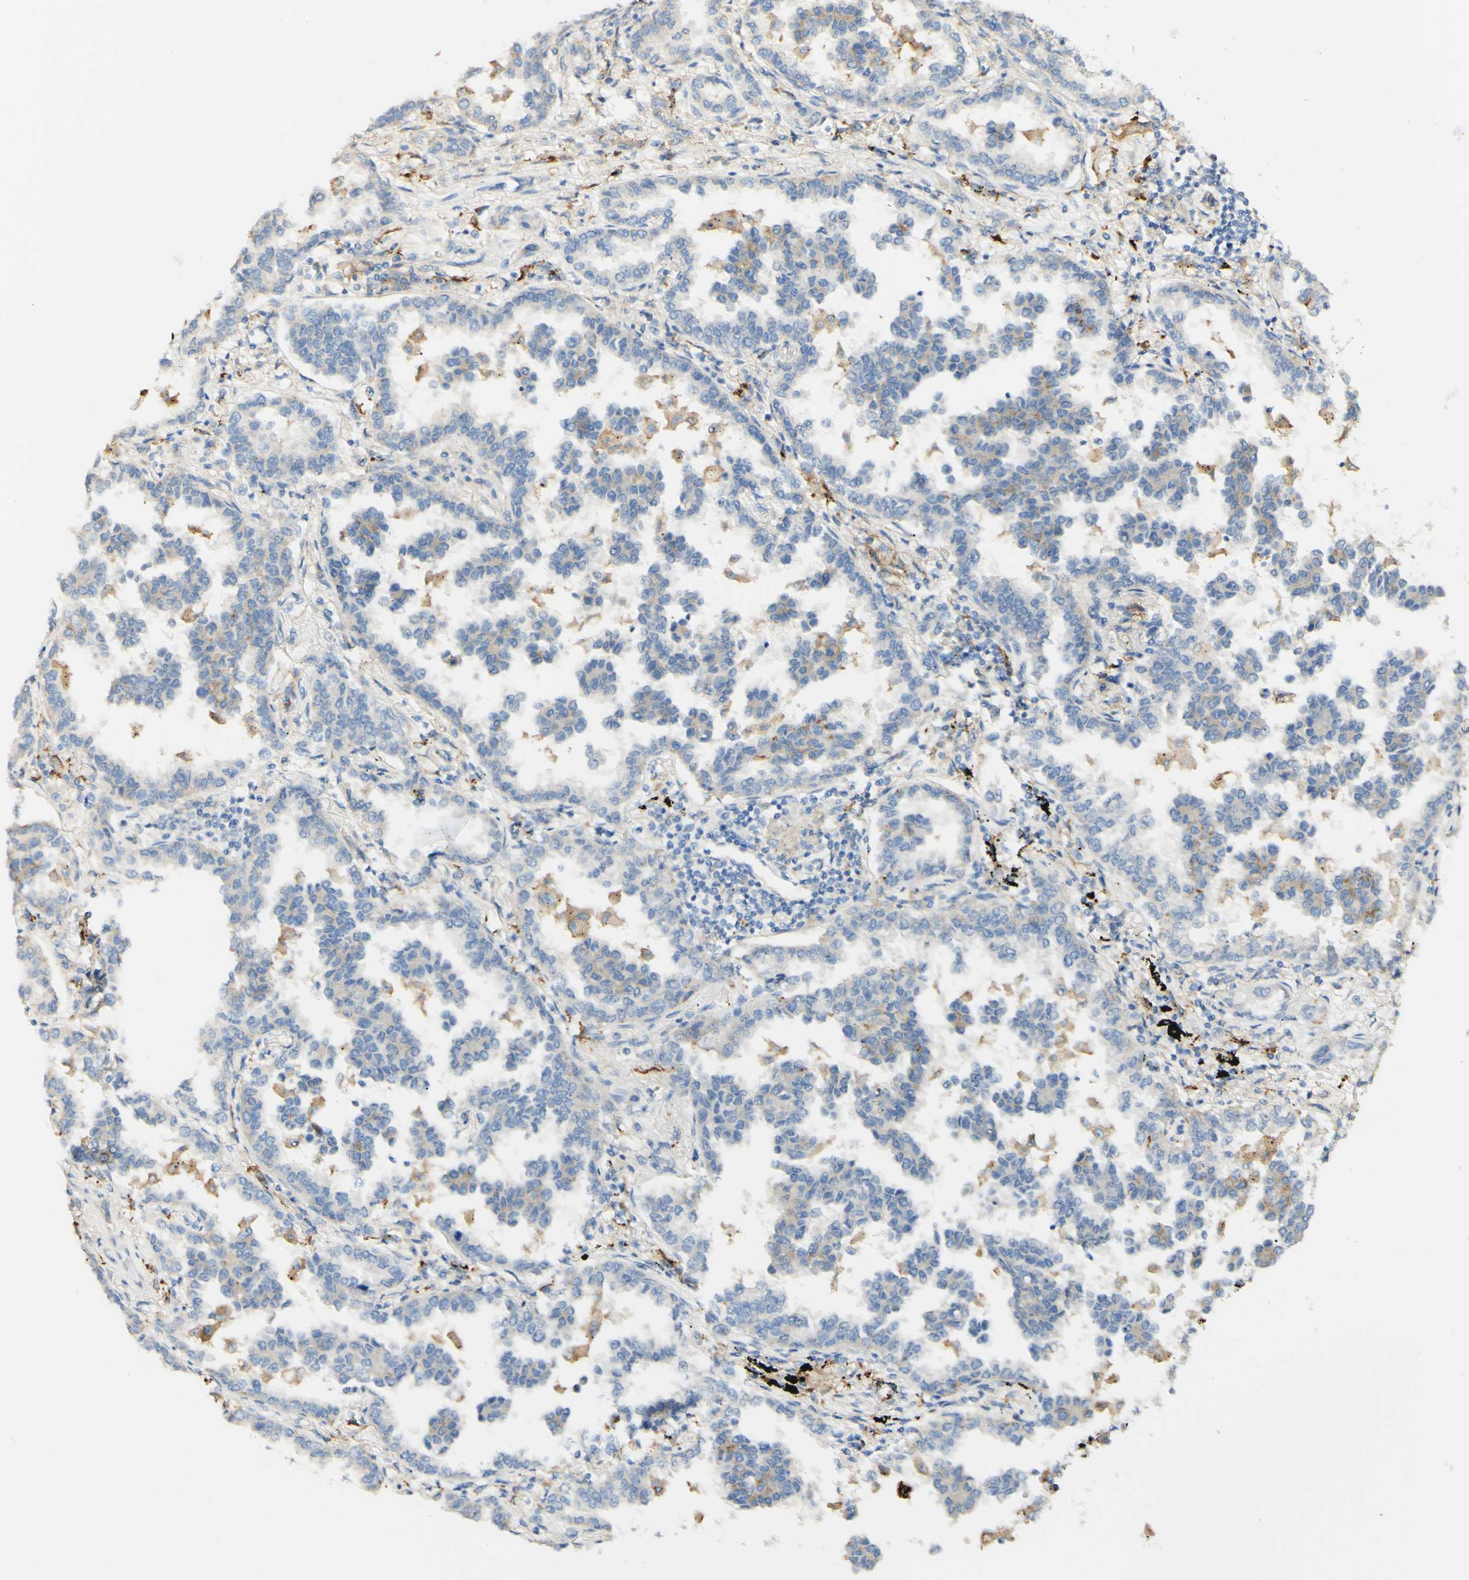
{"staining": {"intensity": "negative", "quantity": "none", "location": "none"}, "tissue": "lung cancer", "cell_type": "Tumor cells", "image_type": "cancer", "snomed": [{"axis": "morphology", "description": "Normal tissue, NOS"}, {"axis": "morphology", "description": "Adenocarcinoma, NOS"}, {"axis": "topography", "description": "Lung"}], "caption": "IHC micrograph of human lung cancer (adenocarcinoma) stained for a protein (brown), which displays no positivity in tumor cells. (DAB (3,3'-diaminobenzidine) immunohistochemistry visualized using brightfield microscopy, high magnification).", "gene": "FCGRT", "patient": {"sex": "male", "age": 59}}